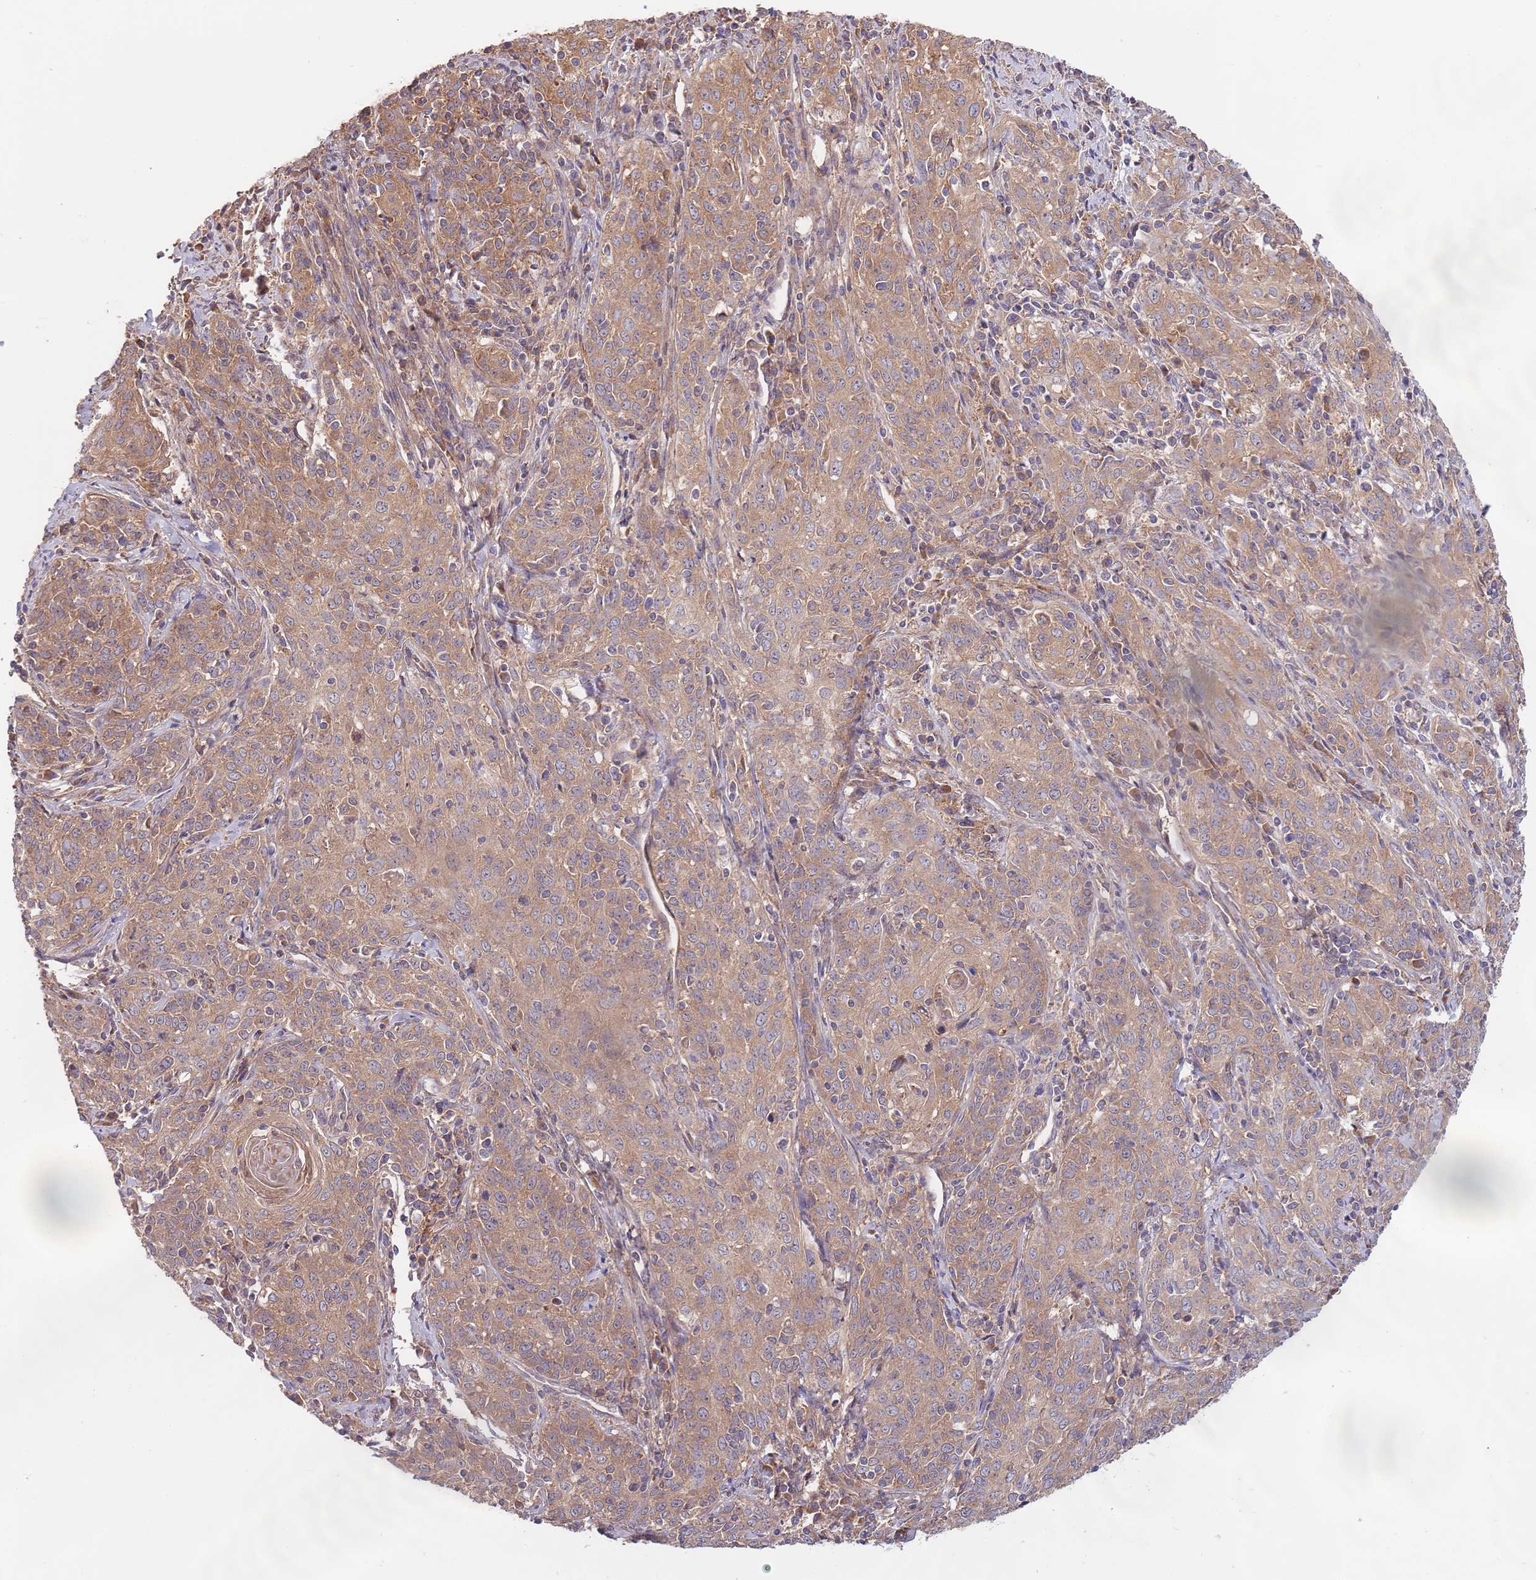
{"staining": {"intensity": "moderate", "quantity": ">75%", "location": "cytoplasmic/membranous"}, "tissue": "cervical cancer", "cell_type": "Tumor cells", "image_type": "cancer", "snomed": [{"axis": "morphology", "description": "Squamous cell carcinoma, NOS"}, {"axis": "topography", "description": "Cervix"}], "caption": "Immunohistochemistry (IHC) photomicrograph of neoplastic tissue: human cervical cancer (squamous cell carcinoma) stained using IHC shows medium levels of moderate protein expression localized specifically in the cytoplasmic/membranous of tumor cells, appearing as a cytoplasmic/membranous brown color.", "gene": "EIF3F", "patient": {"sex": "female", "age": 57}}